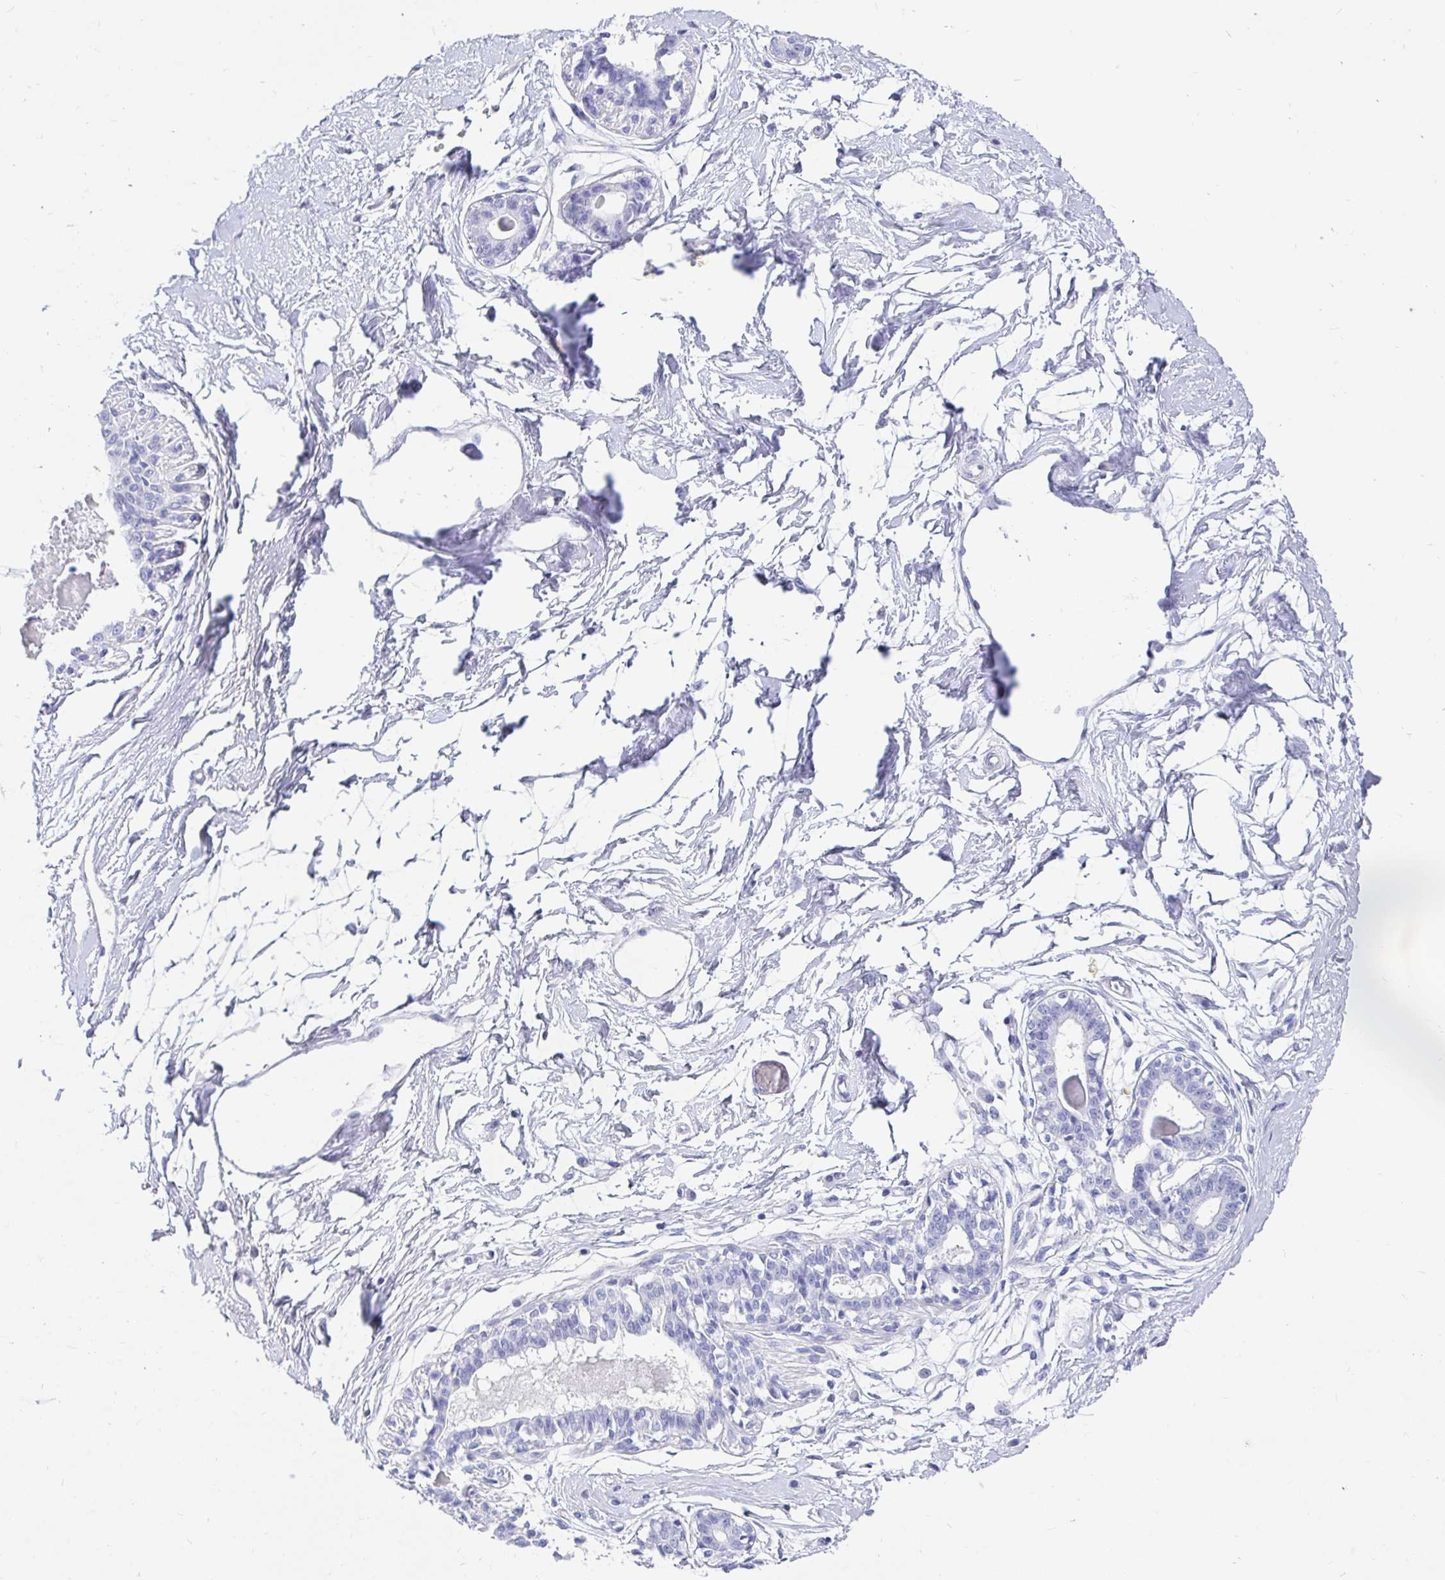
{"staining": {"intensity": "negative", "quantity": "none", "location": "none"}, "tissue": "breast", "cell_type": "Adipocytes", "image_type": "normal", "snomed": [{"axis": "morphology", "description": "Normal tissue, NOS"}, {"axis": "topography", "description": "Breast"}], "caption": "Protein analysis of benign breast reveals no significant staining in adipocytes.", "gene": "ZPBP2", "patient": {"sex": "female", "age": 45}}